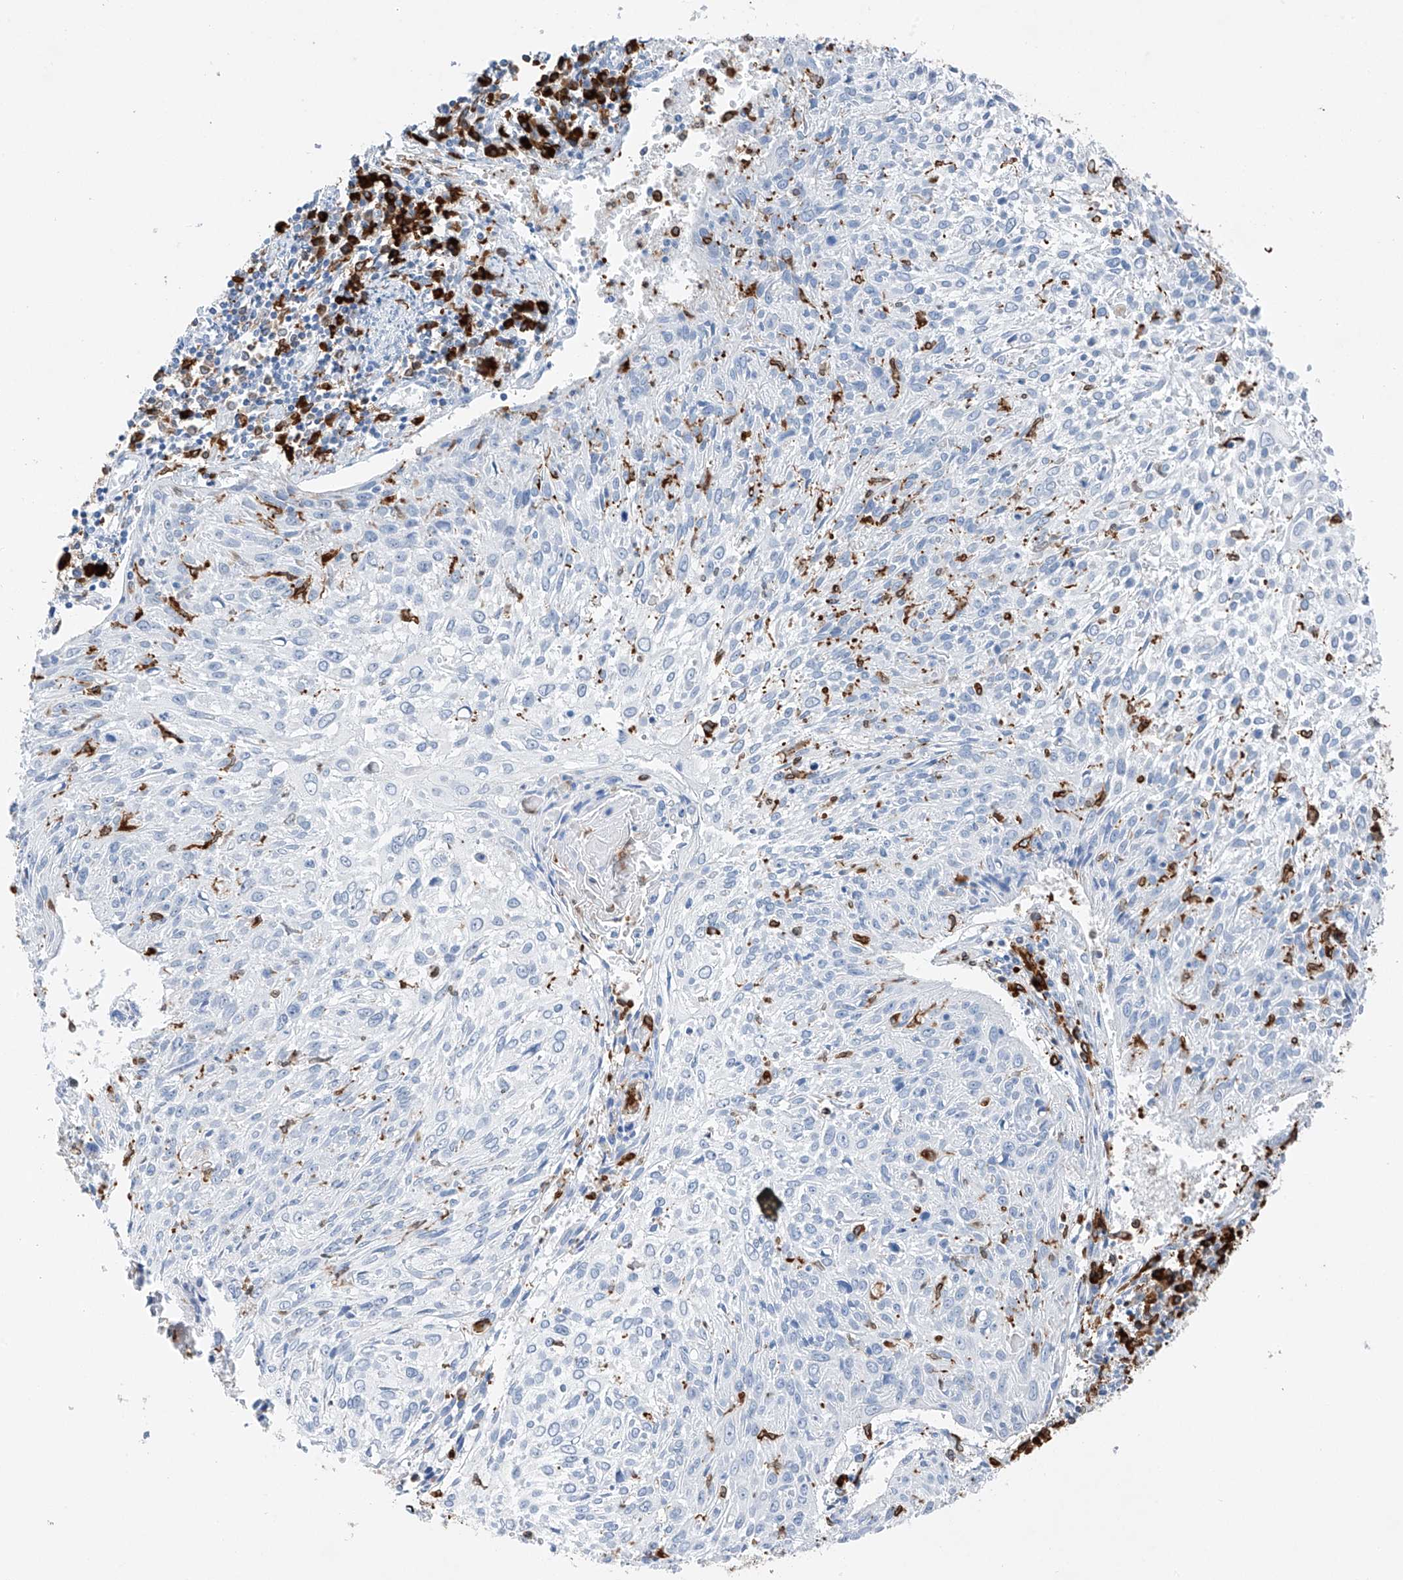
{"staining": {"intensity": "negative", "quantity": "none", "location": "none"}, "tissue": "cervical cancer", "cell_type": "Tumor cells", "image_type": "cancer", "snomed": [{"axis": "morphology", "description": "Squamous cell carcinoma, NOS"}, {"axis": "topography", "description": "Cervix"}], "caption": "Tumor cells are negative for protein expression in human squamous cell carcinoma (cervical).", "gene": "TBXAS1", "patient": {"sex": "female", "age": 51}}